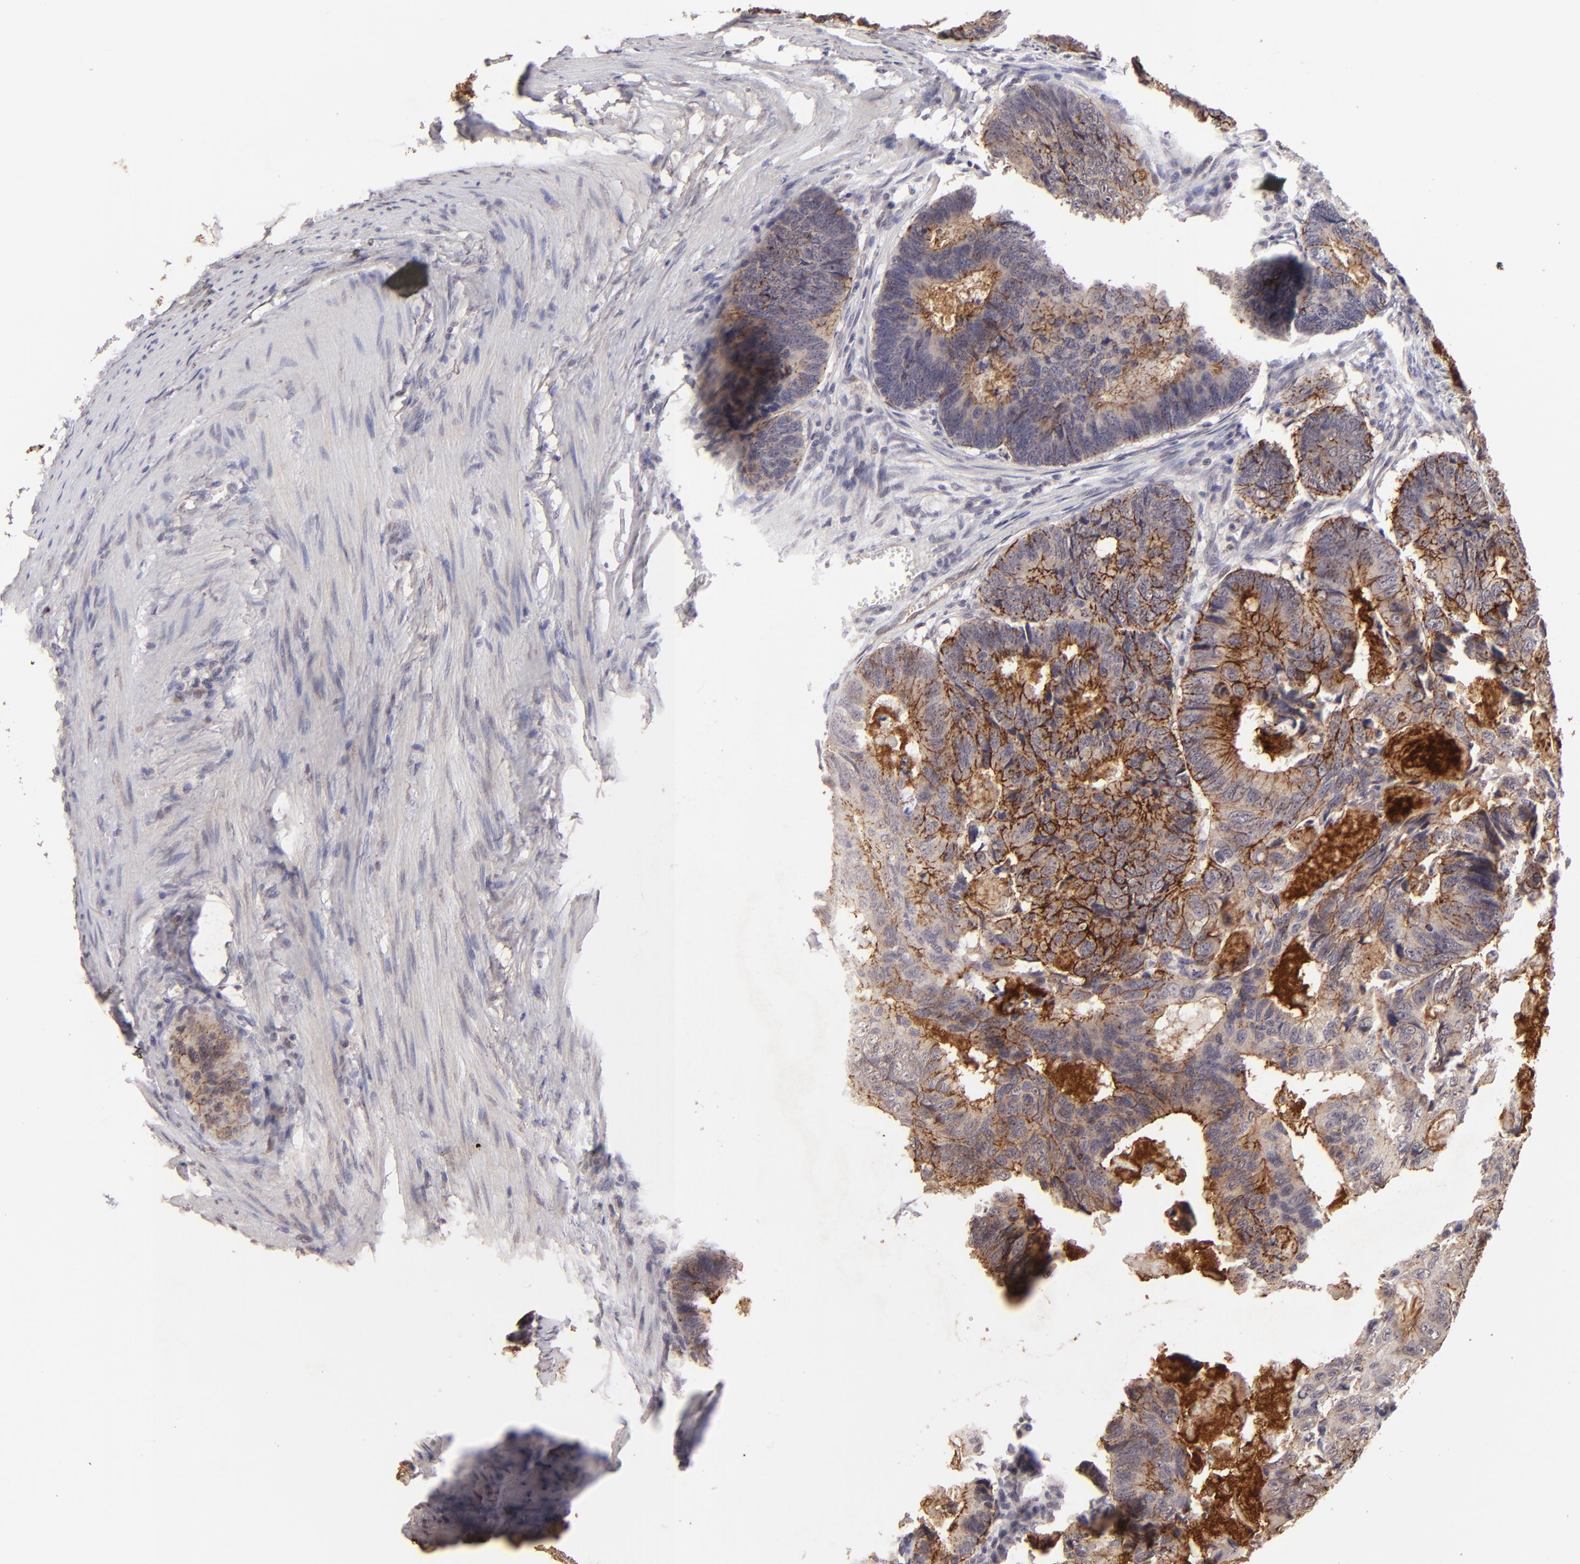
{"staining": {"intensity": "moderate", "quantity": ">75%", "location": "cytoplasmic/membranous"}, "tissue": "colorectal cancer", "cell_type": "Tumor cells", "image_type": "cancer", "snomed": [{"axis": "morphology", "description": "Adenocarcinoma, NOS"}, {"axis": "topography", "description": "Colon"}], "caption": "Human colorectal cancer (adenocarcinoma) stained with a protein marker demonstrates moderate staining in tumor cells.", "gene": "CLDN1", "patient": {"sex": "female", "age": 55}}